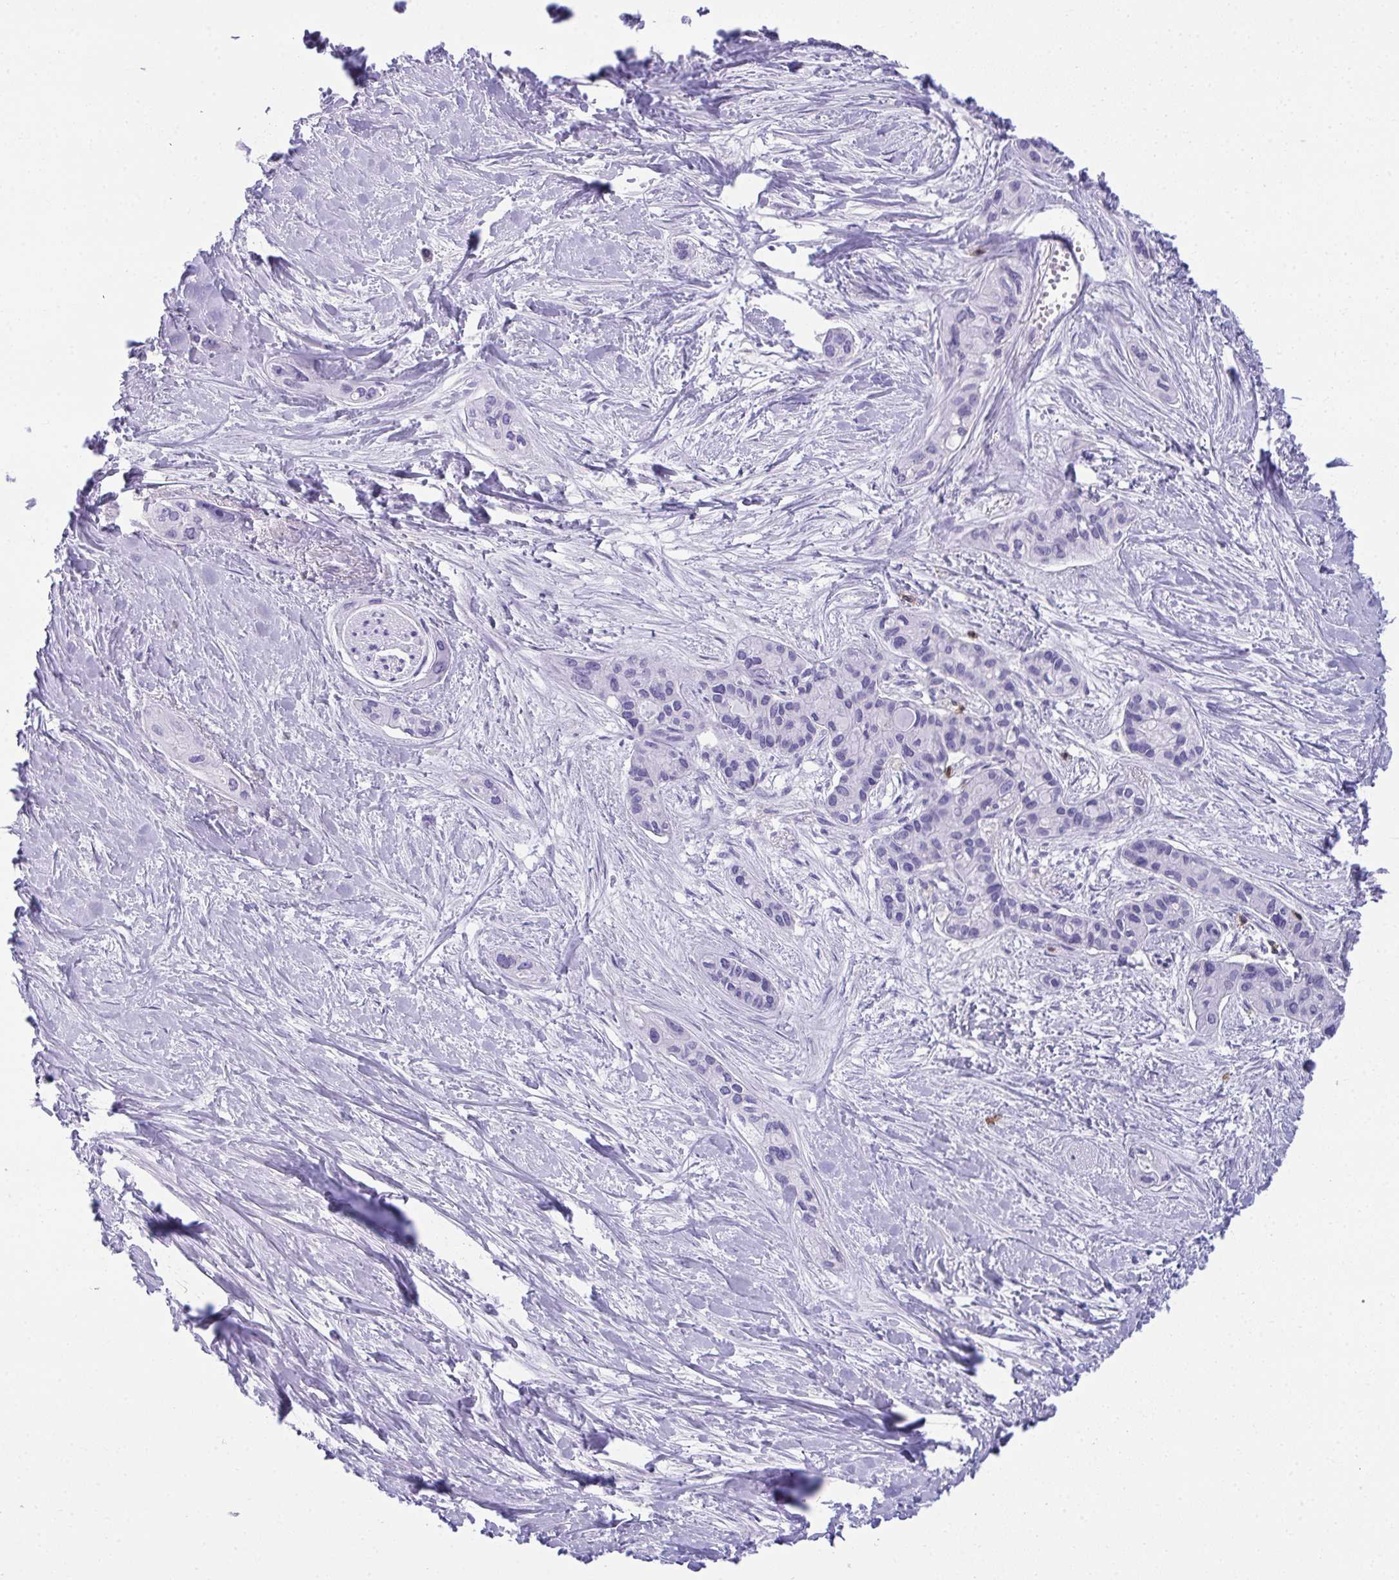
{"staining": {"intensity": "negative", "quantity": "none", "location": "none"}, "tissue": "pancreatic cancer", "cell_type": "Tumor cells", "image_type": "cancer", "snomed": [{"axis": "morphology", "description": "Adenocarcinoma, NOS"}, {"axis": "topography", "description": "Pancreas"}], "caption": "There is no significant positivity in tumor cells of pancreatic cancer (adenocarcinoma).", "gene": "SPN", "patient": {"sex": "female", "age": 50}}